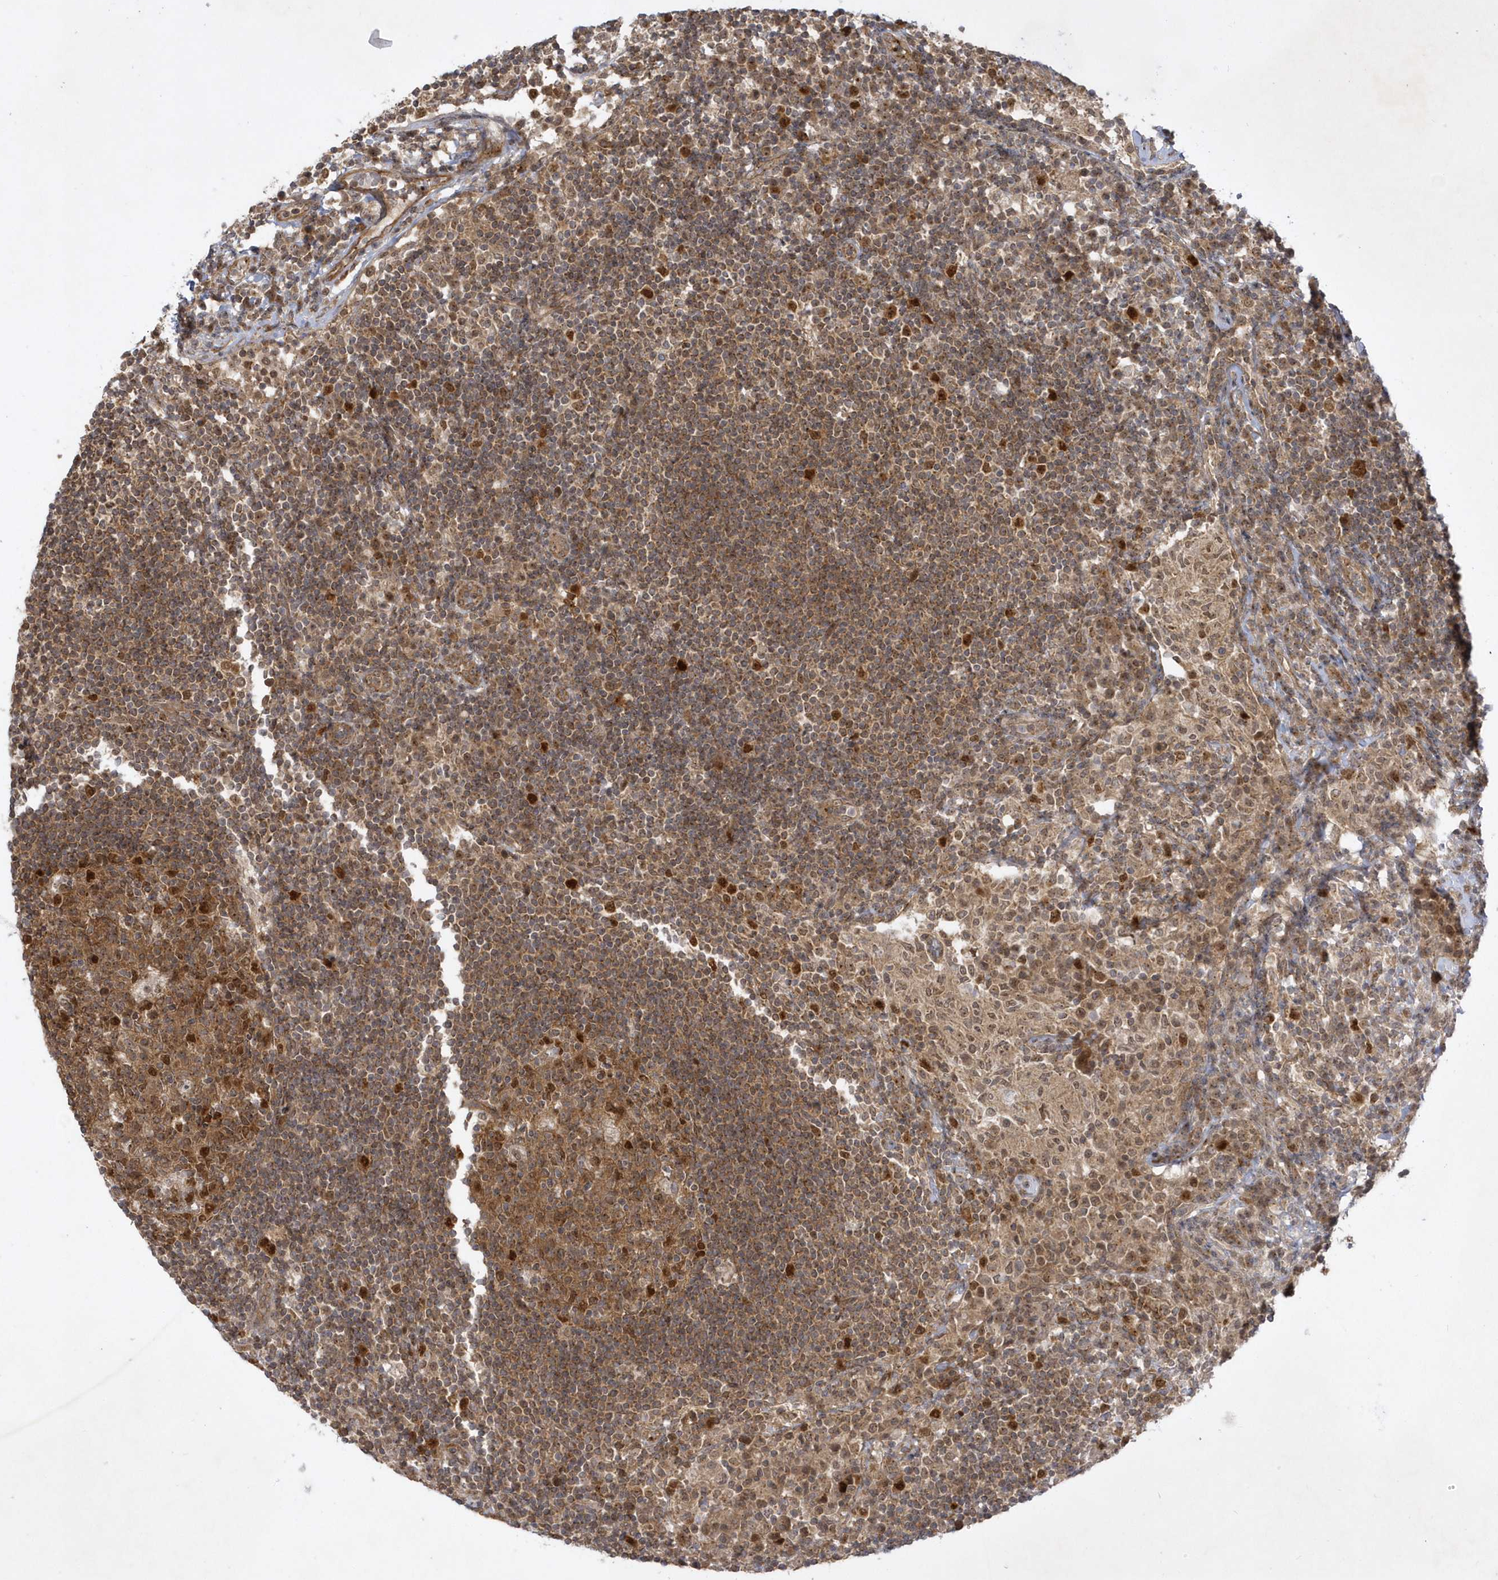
{"staining": {"intensity": "moderate", "quantity": ">75%", "location": "cytoplasmic/membranous,nuclear"}, "tissue": "lymph node", "cell_type": "Germinal center cells", "image_type": "normal", "snomed": [{"axis": "morphology", "description": "Normal tissue, NOS"}, {"axis": "topography", "description": "Lymph node"}], "caption": "High-power microscopy captured an immunohistochemistry (IHC) image of benign lymph node, revealing moderate cytoplasmic/membranous,nuclear expression in about >75% of germinal center cells. (IHC, brightfield microscopy, high magnification).", "gene": "NAF1", "patient": {"sex": "female", "age": 53}}